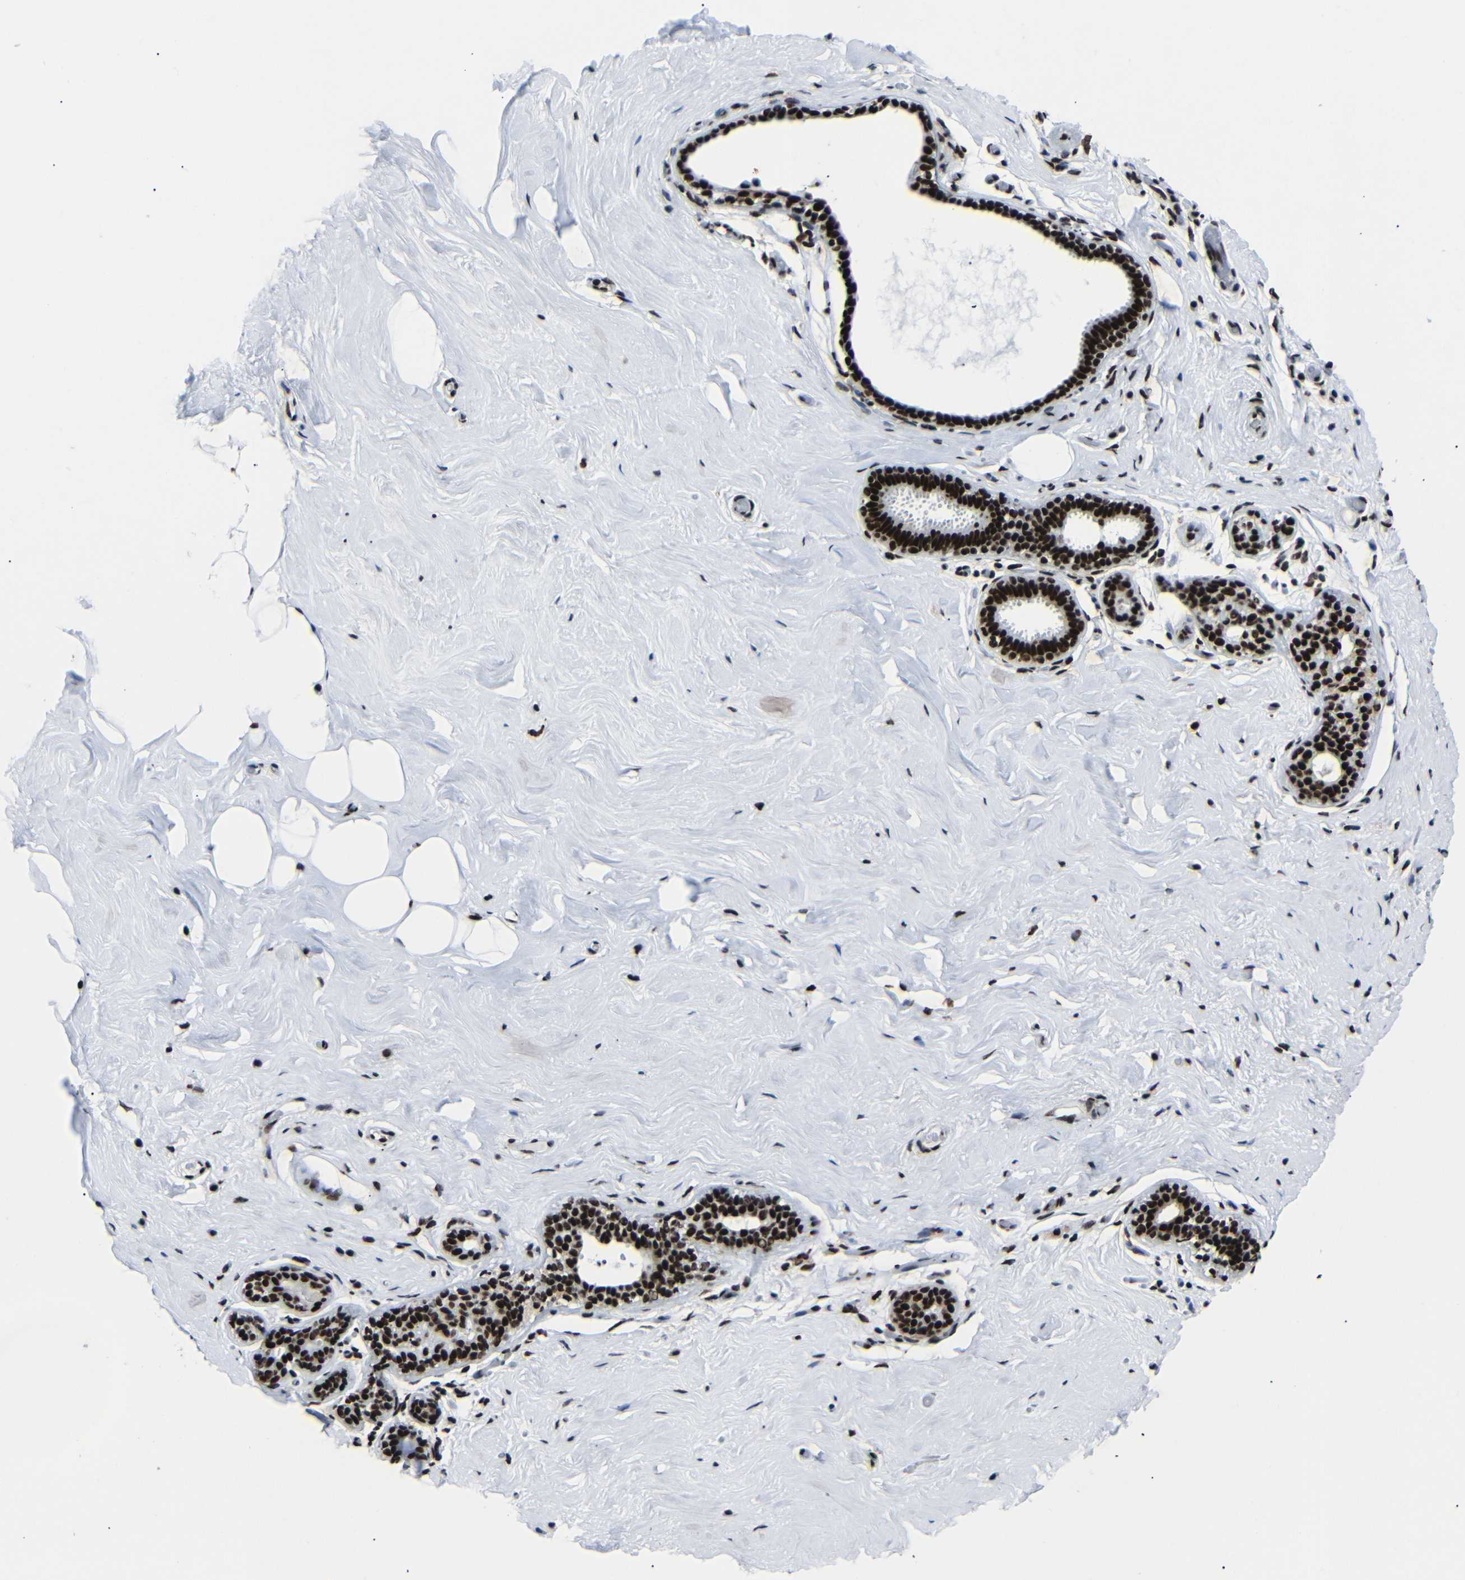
{"staining": {"intensity": "strong", "quantity": ">75%", "location": "nuclear"}, "tissue": "breast", "cell_type": "Adipocytes", "image_type": "normal", "snomed": [{"axis": "morphology", "description": "Normal tissue, NOS"}, {"axis": "topography", "description": "Breast"}], "caption": "Approximately >75% of adipocytes in benign human breast show strong nuclear protein positivity as visualized by brown immunohistochemical staining.", "gene": "SRSF1", "patient": {"sex": "female", "age": 75}}